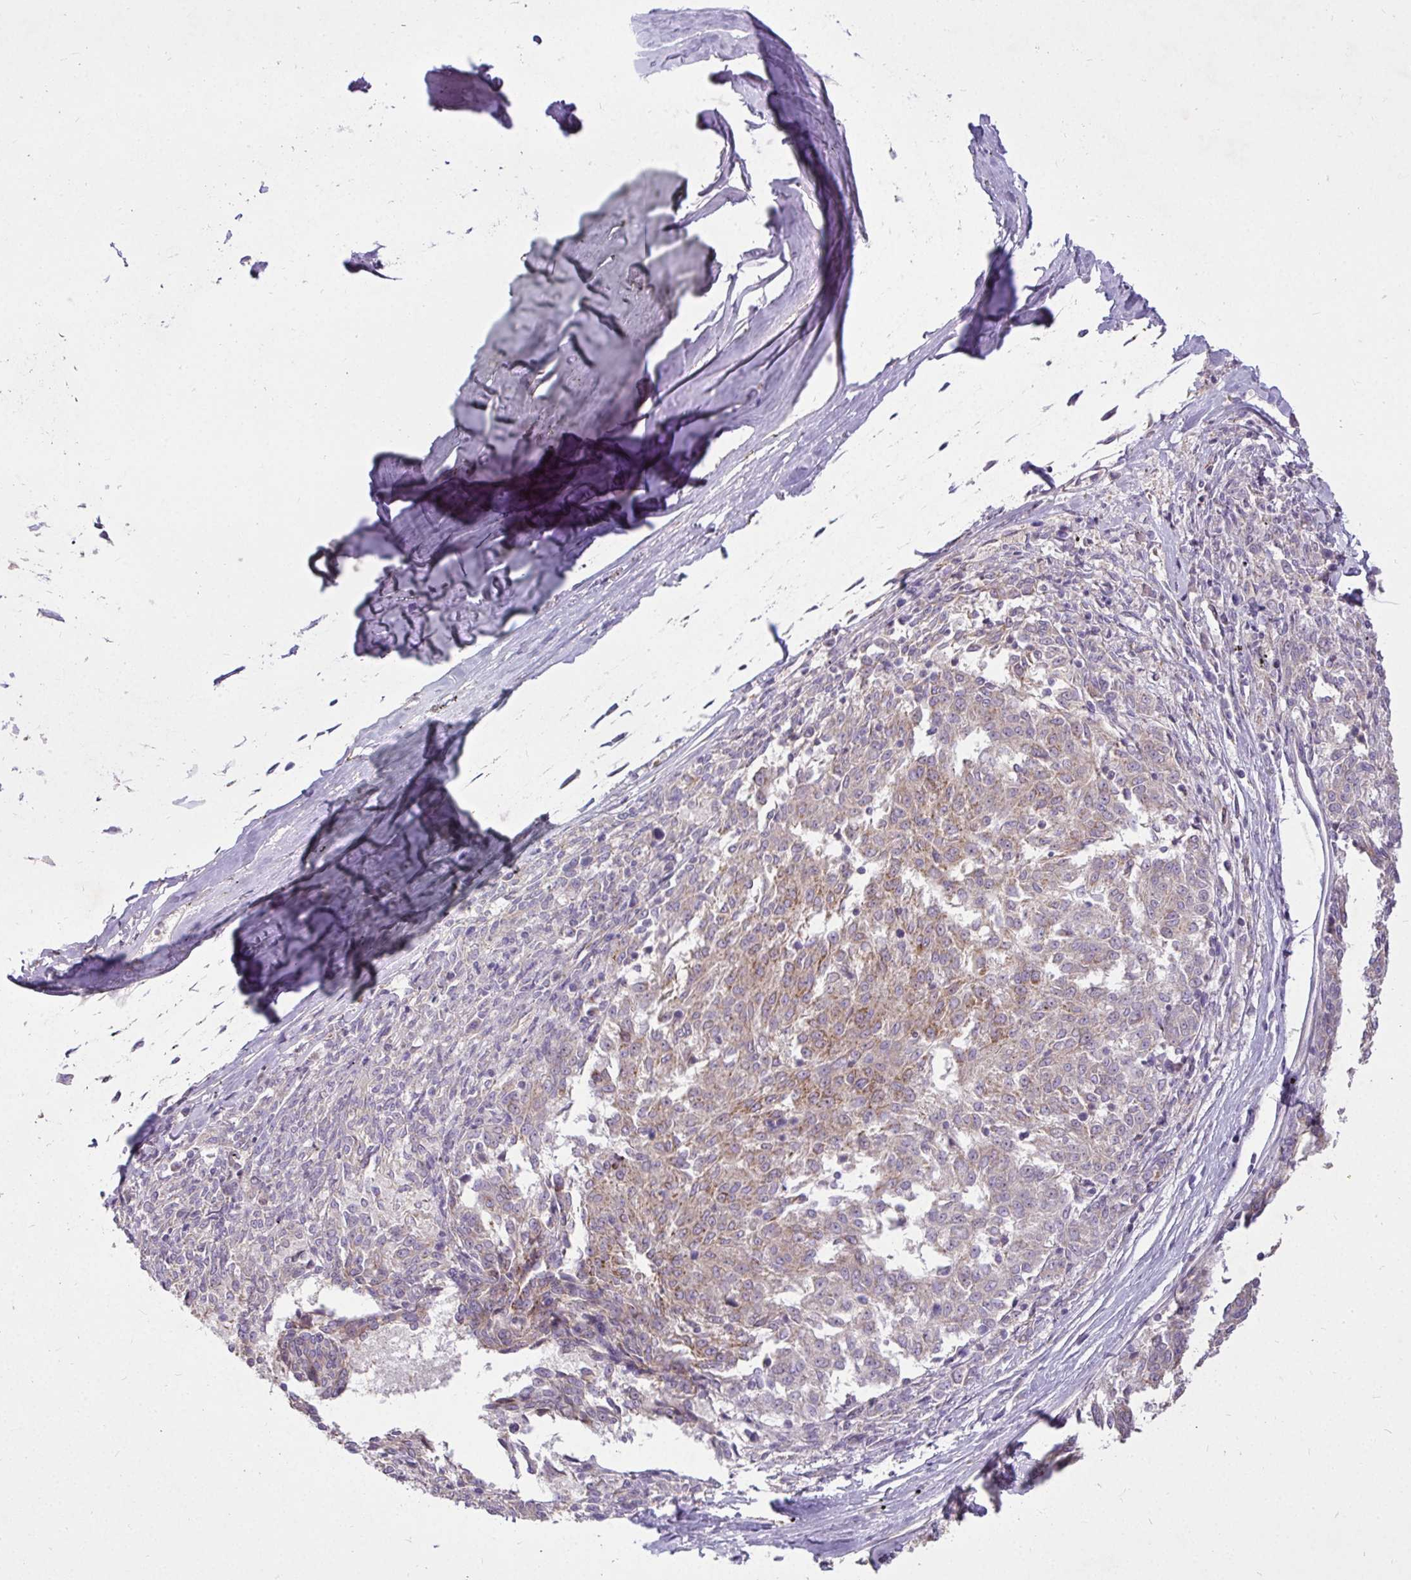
{"staining": {"intensity": "weak", "quantity": ">75%", "location": "cytoplasmic/membranous"}, "tissue": "melanoma", "cell_type": "Tumor cells", "image_type": "cancer", "snomed": [{"axis": "morphology", "description": "Malignant melanoma, NOS"}, {"axis": "topography", "description": "Skin"}], "caption": "This is an image of immunohistochemistry staining of melanoma, which shows weak expression in the cytoplasmic/membranous of tumor cells.", "gene": "STRIP1", "patient": {"sex": "female", "age": 72}}